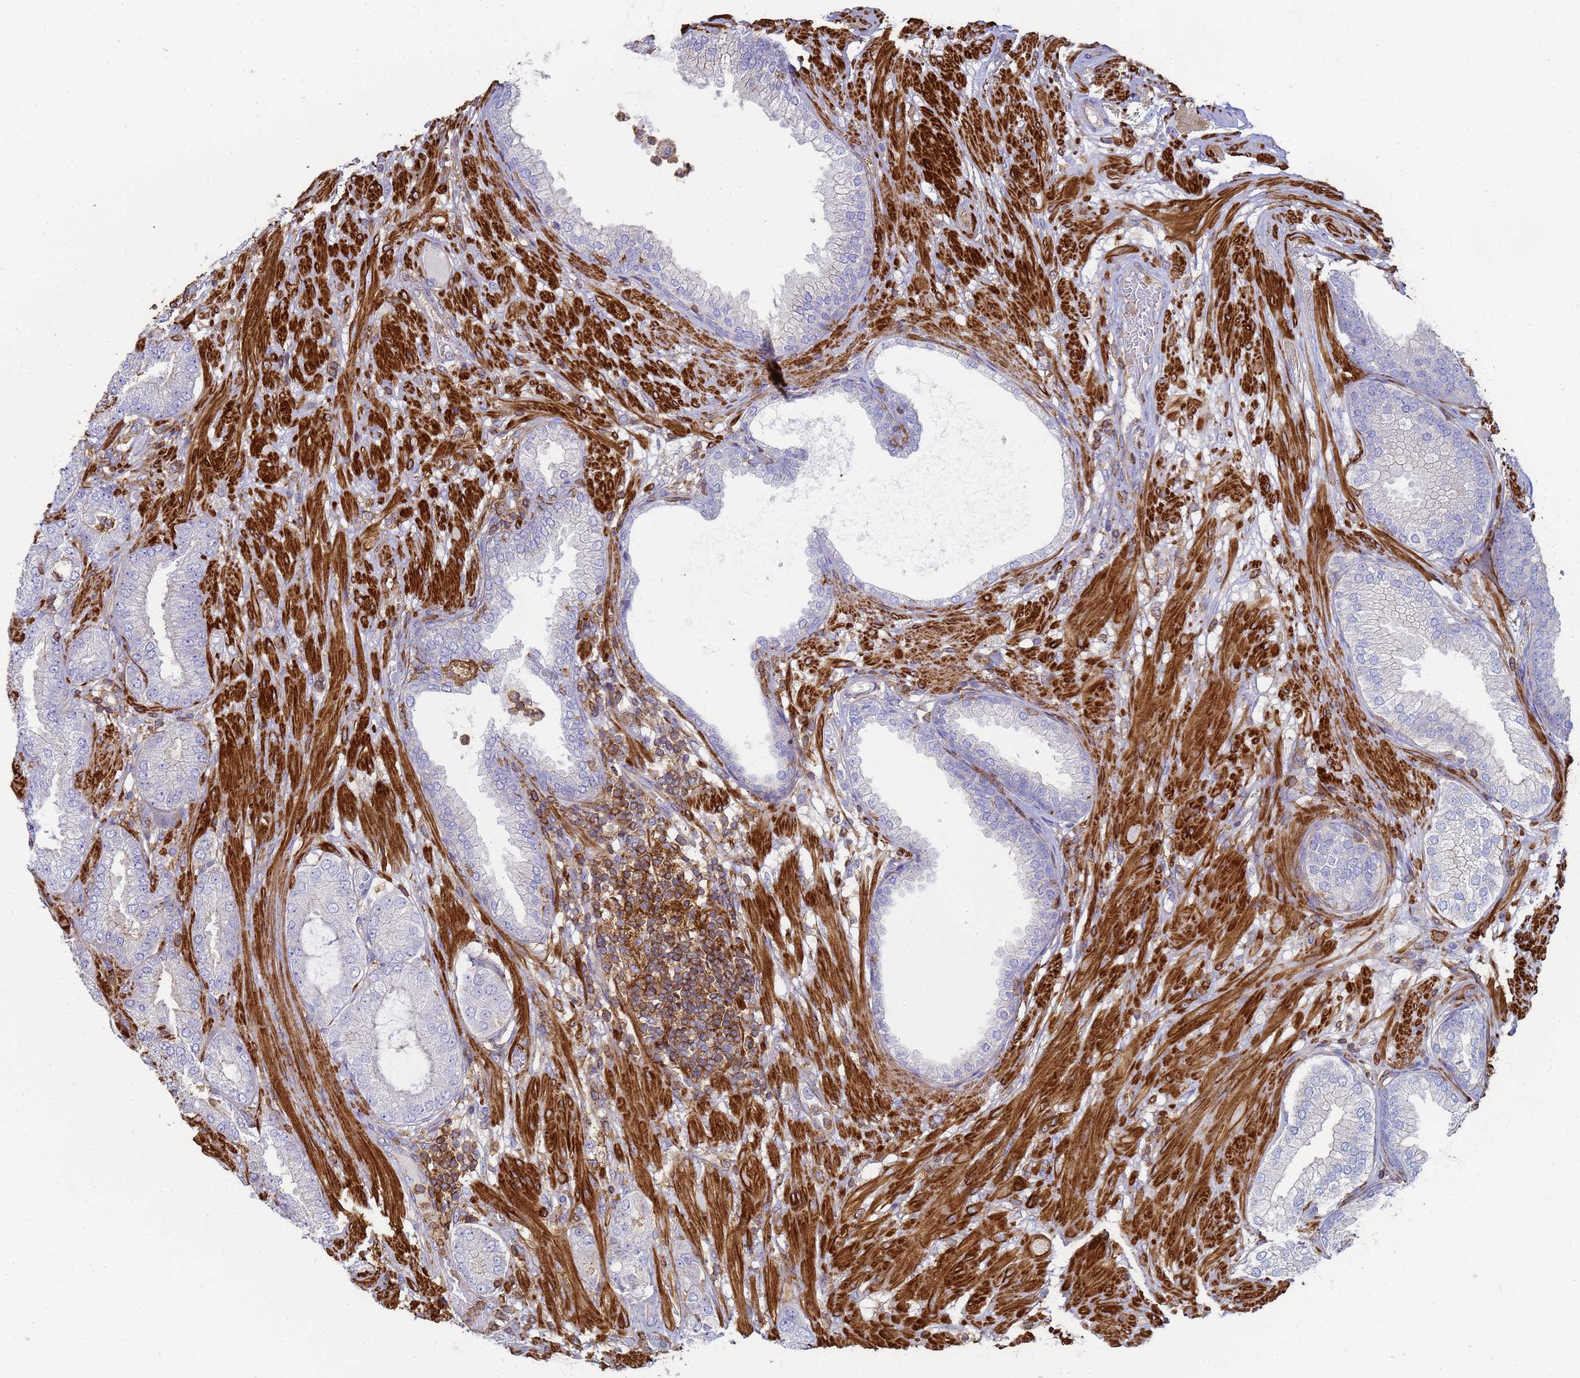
{"staining": {"intensity": "negative", "quantity": "none", "location": "none"}, "tissue": "prostate cancer", "cell_type": "Tumor cells", "image_type": "cancer", "snomed": [{"axis": "morphology", "description": "Adenocarcinoma, High grade"}, {"axis": "topography", "description": "Prostate"}], "caption": "This is a image of immunohistochemistry (IHC) staining of prostate adenocarcinoma (high-grade), which shows no staining in tumor cells.", "gene": "ACTB", "patient": {"sex": "male", "age": 71}}